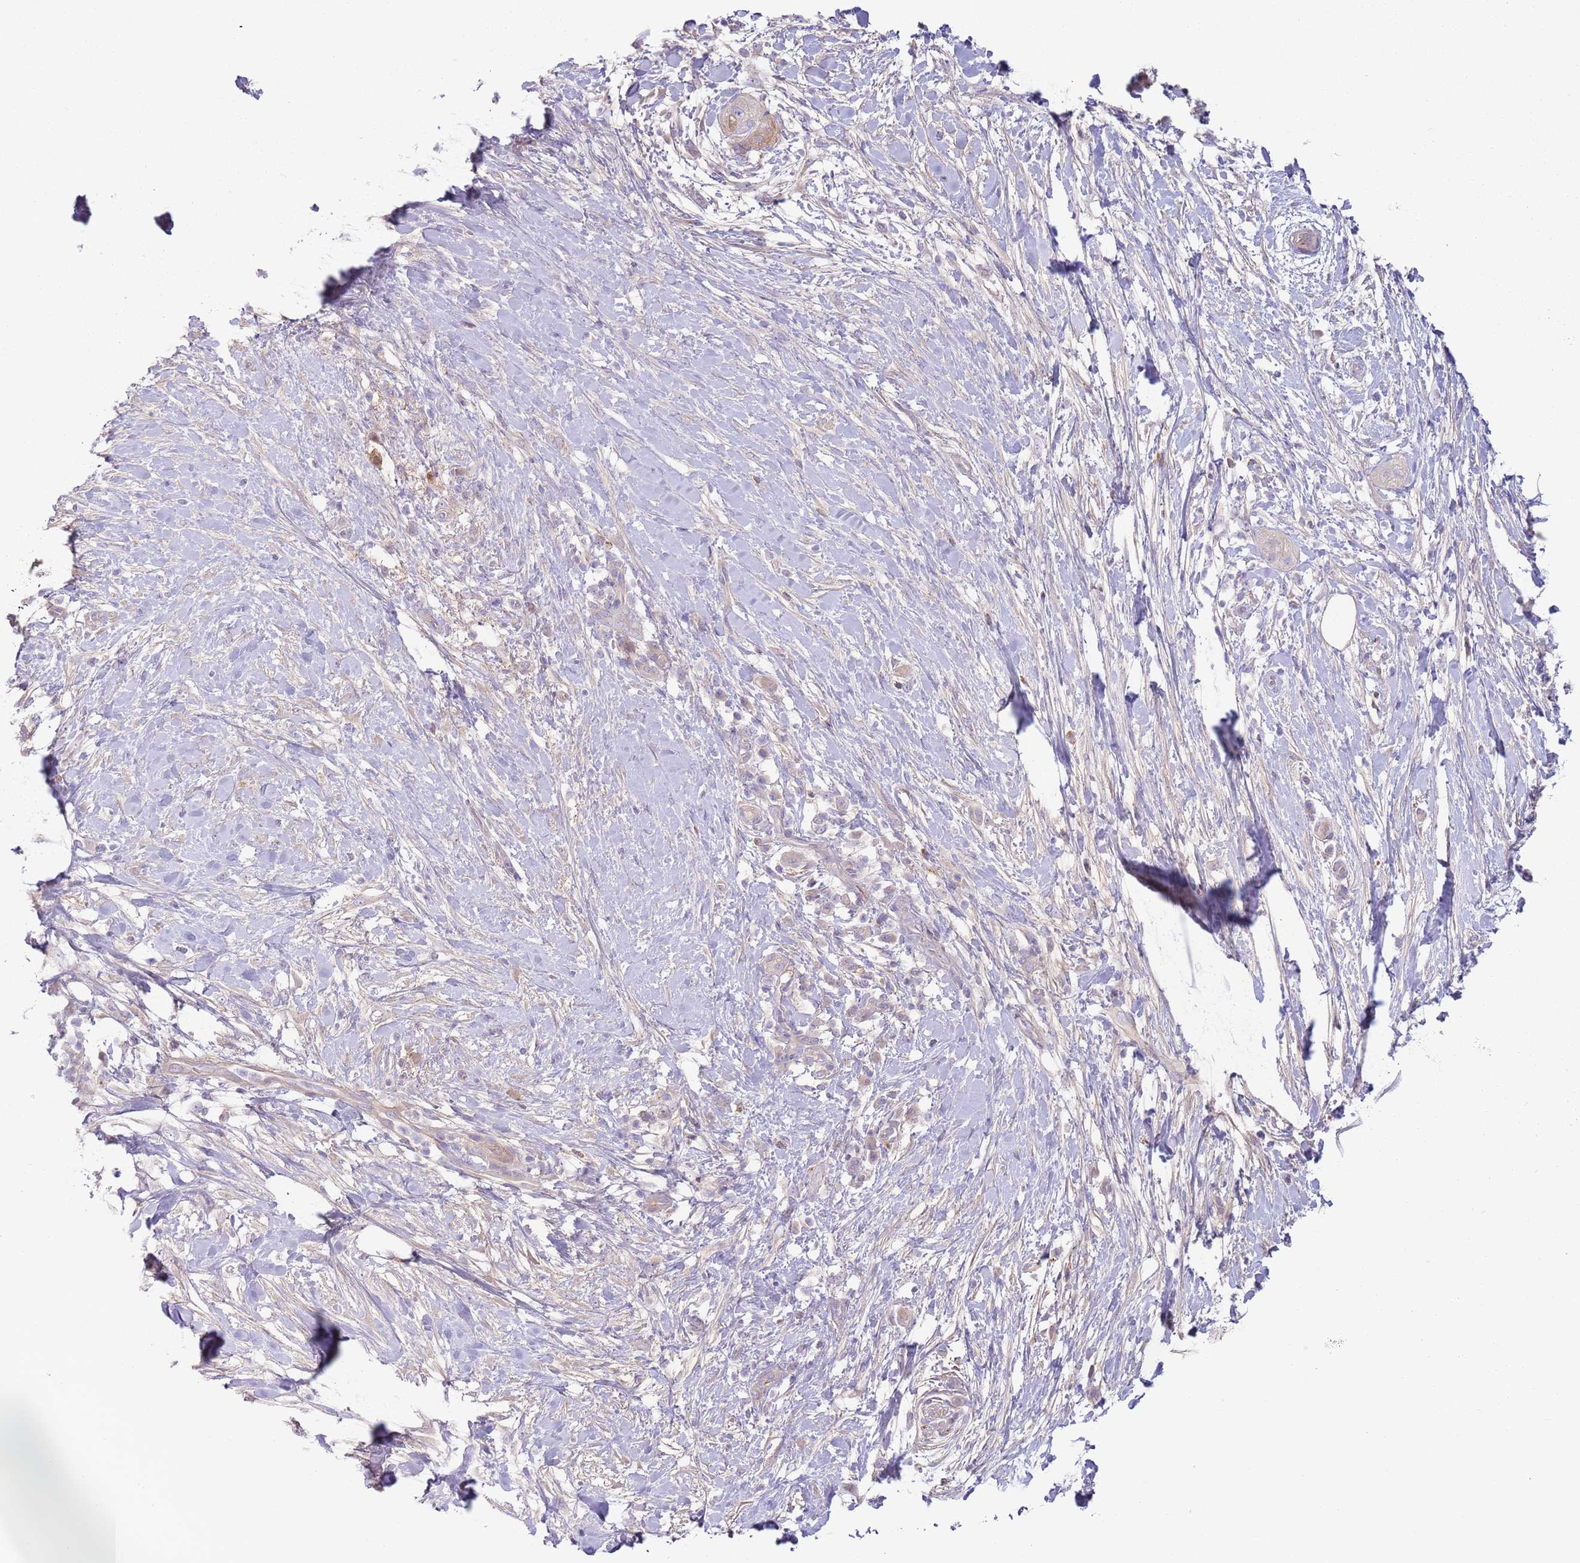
{"staining": {"intensity": "negative", "quantity": "none", "location": "none"}, "tissue": "pancreatic cancer", "cell_type": "Tumor cells", "image_type": "cancer", "snomed": [{"axis": "morphology", "description": "Adenocarcinoma, NOS"}, {"axis": "topography", "description": "Pancreas"}], "caption": "A photomicrograph of human pancreatic cancer is negative for staining in tumor cells.", "gene": "CFH", "patient": {"sex": "female", "age": 72}}